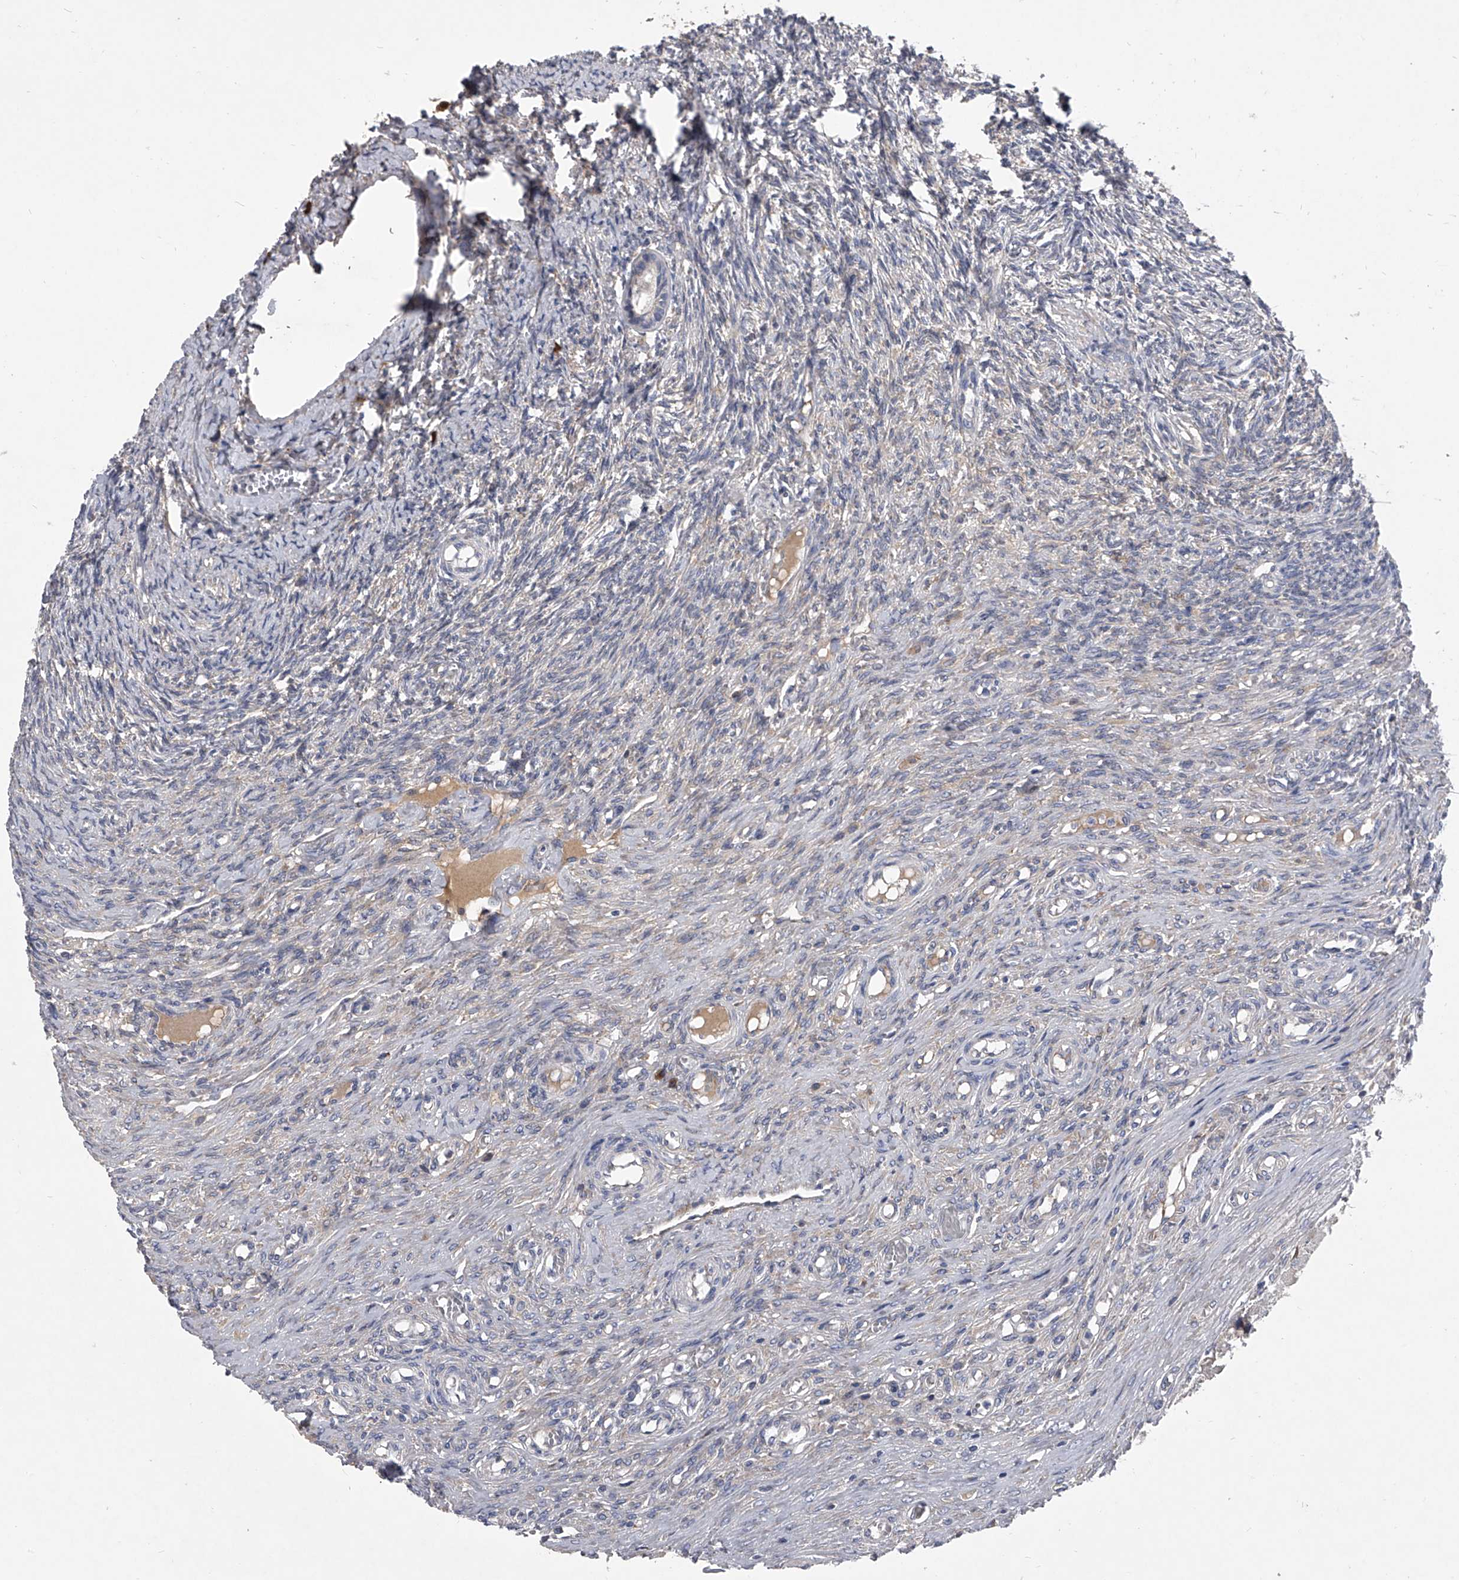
{"staining": {"intensity": "negative", "quantity": "none", "location": "none"}, "tissue": "ovary", "cell_type": "Follicle cells", "image_type": "normal", "snomed": [{"axis": "morphology", "description": "Adenocarcinoma, NOS"}, {"axis": "topography", "description": "Endometrium"}], "caption": "Immunohistochemistry photomicrograph of unremarkable ovary: ovary stained with DAB (3,3'-diaminobenzidine) exhibits no significant protein expression in follicle cells.", "gene": "CCR4", "patient": {"sex": "female", "age": 32}}